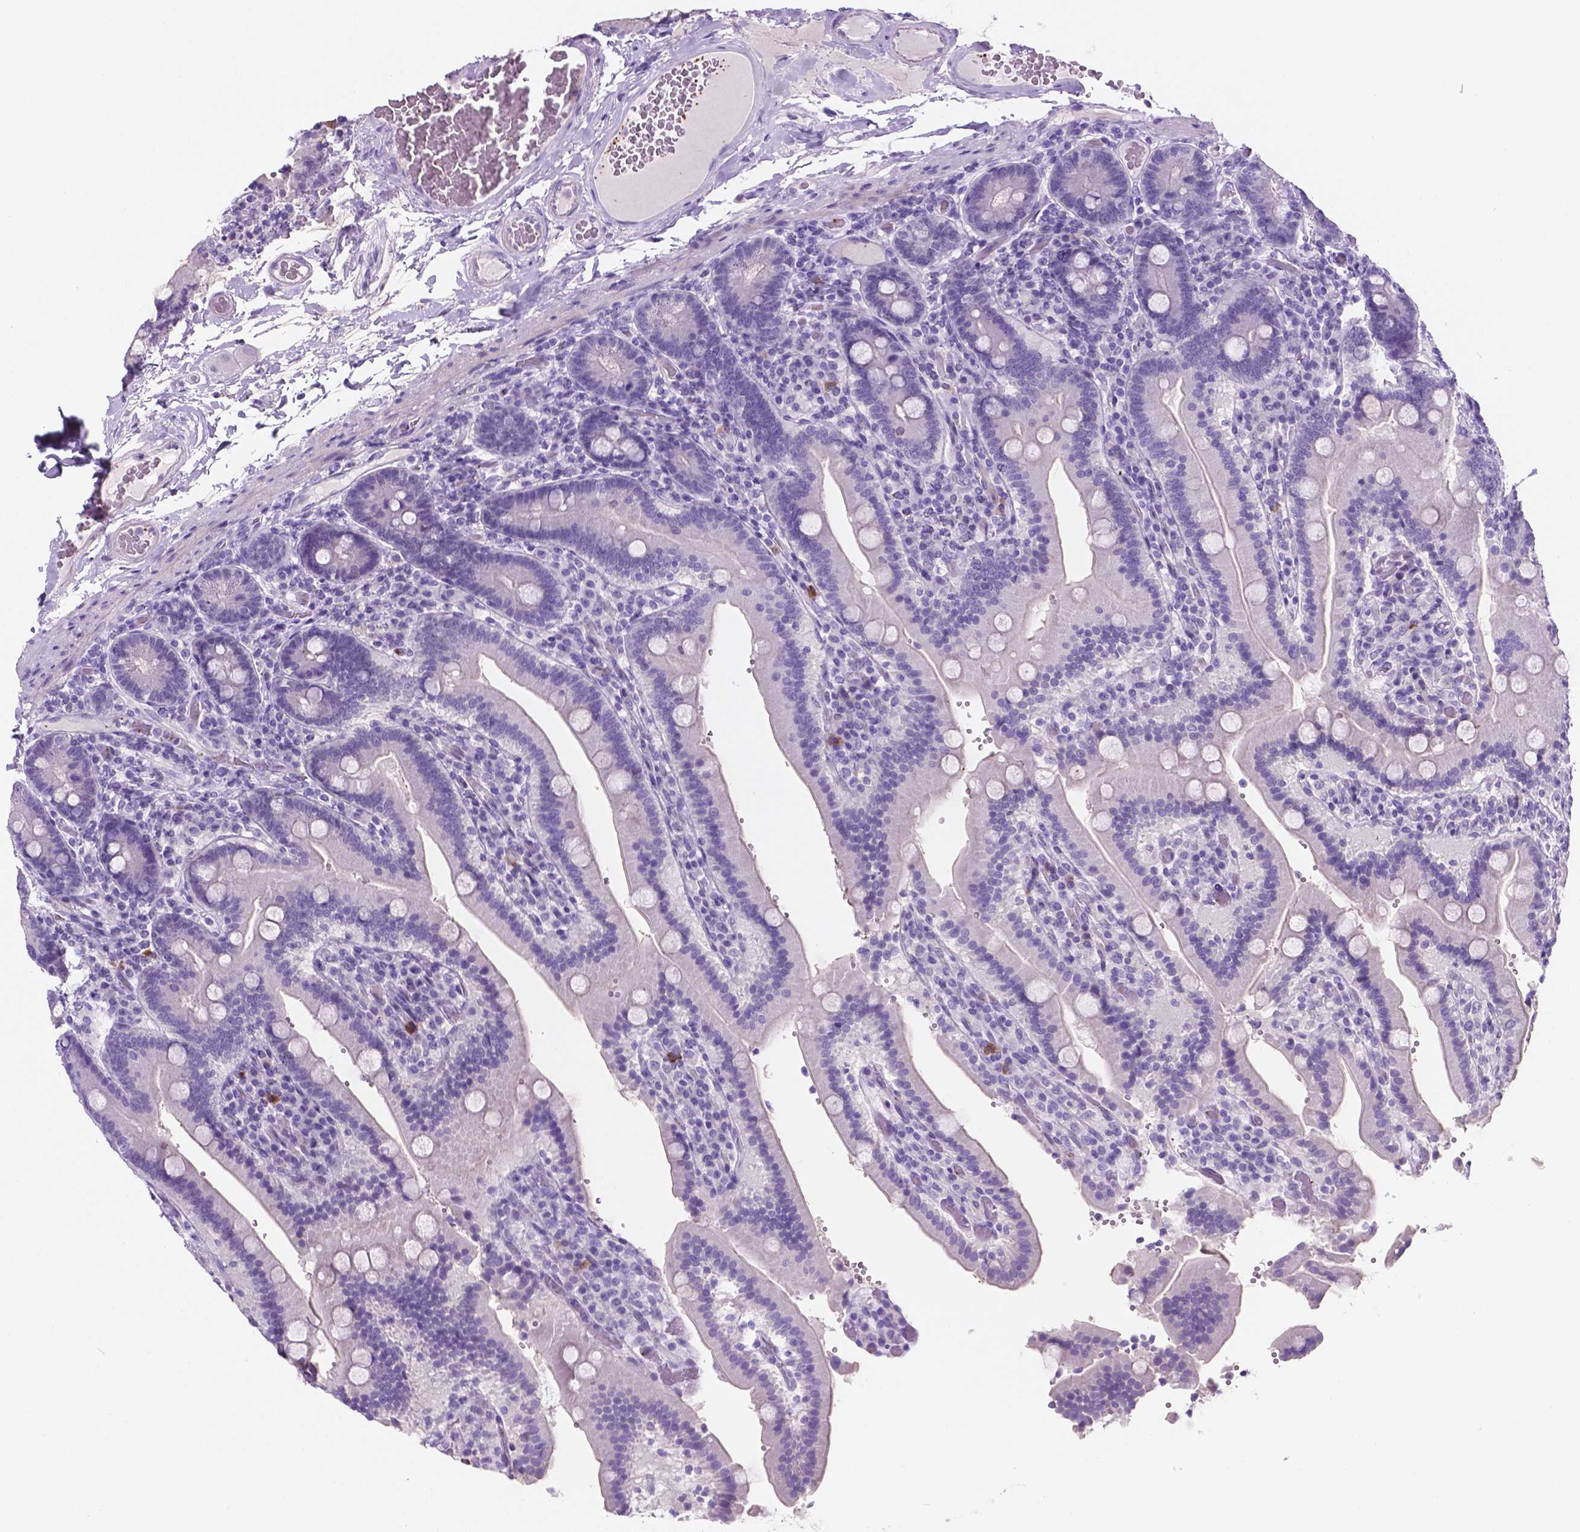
{"staining": {"intensity": "negative", "quantity": "none", "location": "none"}, "tissue": "duodenum", "cell_type": "Glandular cells", "image_type": "normal", "snomed": [{"axis": "morphology", "description": "Normal tissue, NOS"}, {"axis": "topography", "description": "Duodenum"}], "caption": "The immunohistochemistry micrograph has no significant positivity in glandular cells of duodenum.", "gene": "EBLN2", "patient": {"sex": "female", "age": 62}}